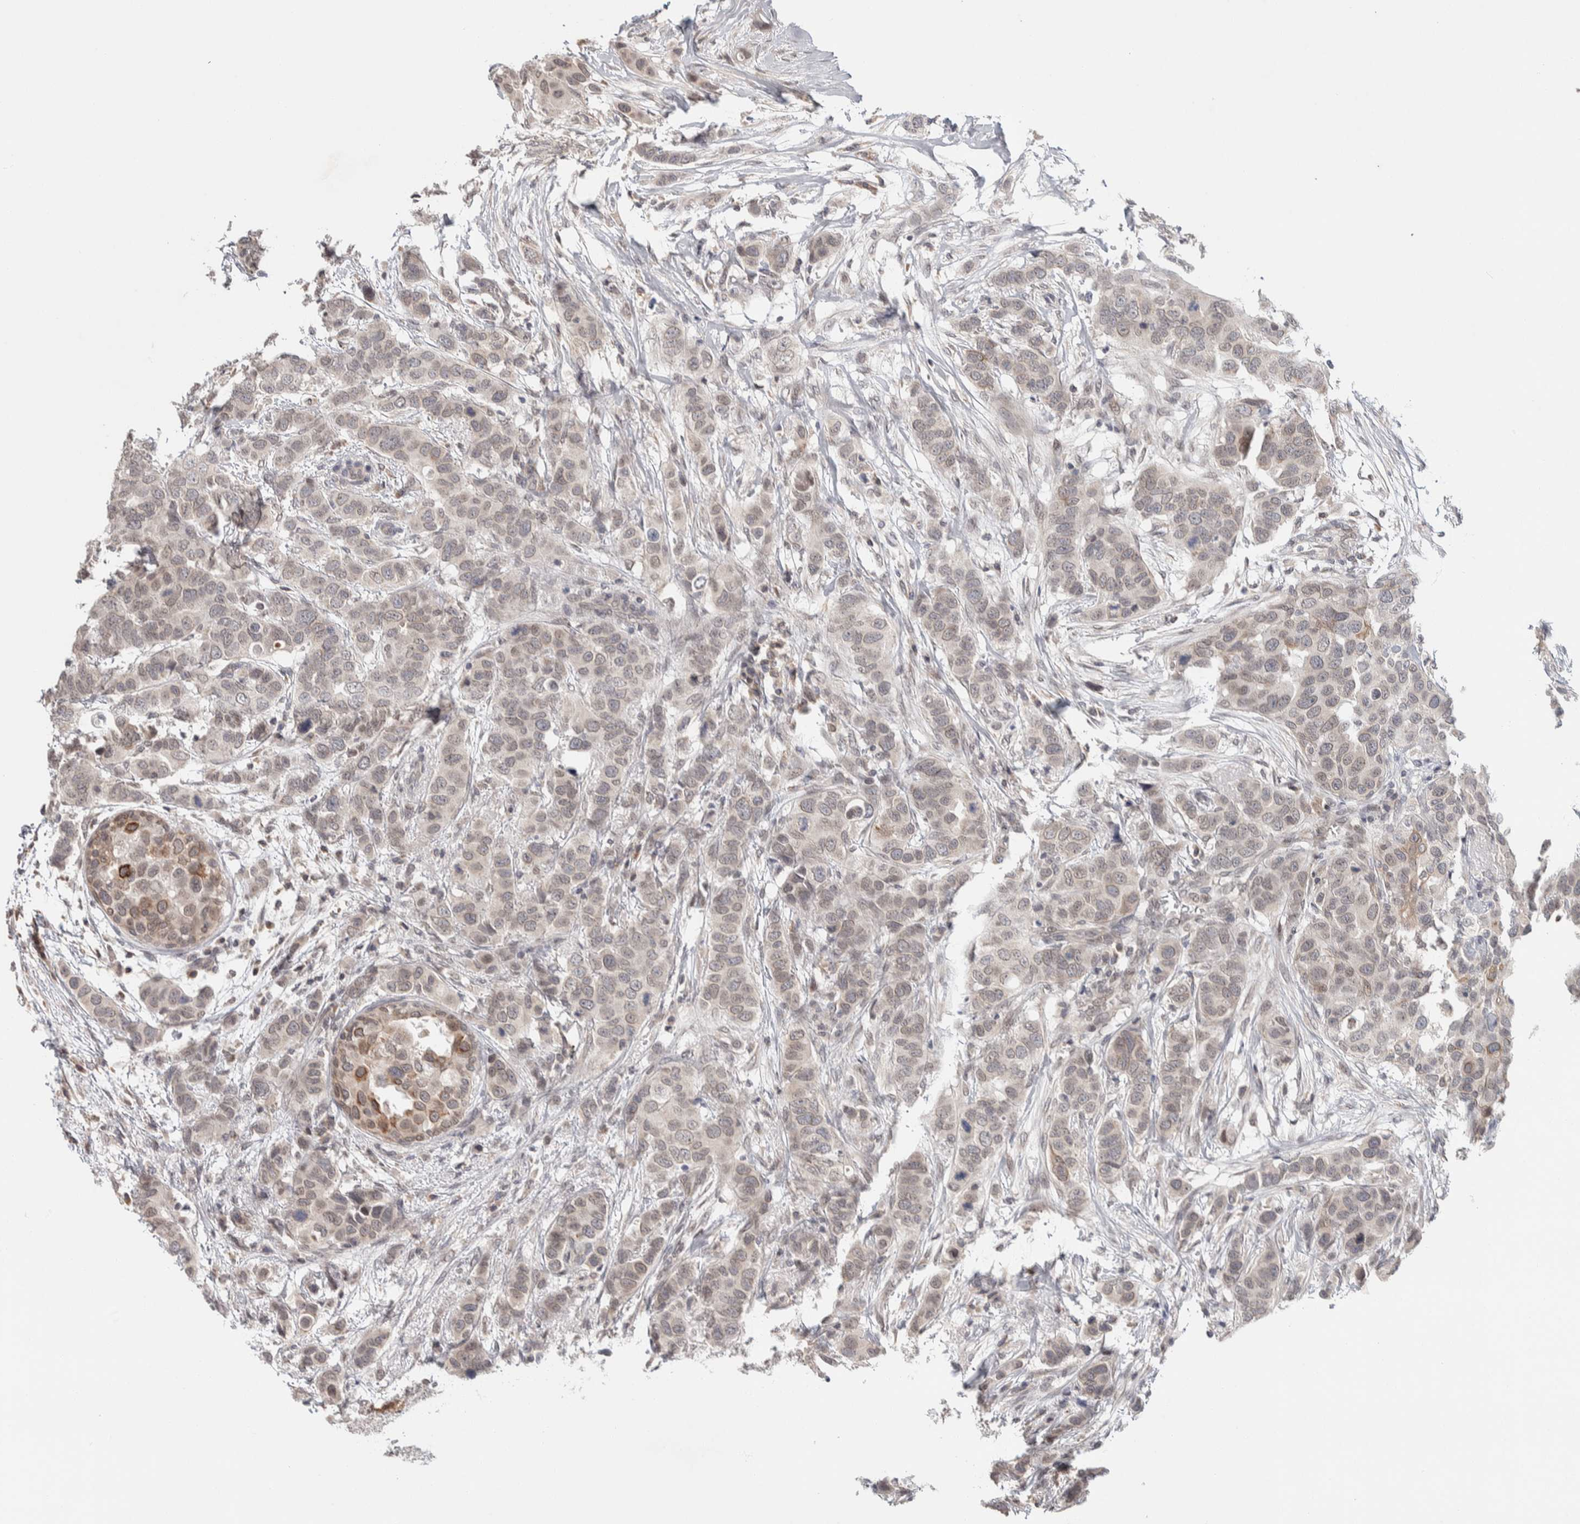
{"staining": {"intensity": "moderate", "quantity": "<25%", "location": "cytoplasmic/membranous"}, "tissue": "breast cancer", "cell_type": "Tumor cells", "image_type": "cancer", "snomed": [{"axis": "morphology", "description": "Duct carcinoma"}, {"axis": "topography", "description": "Breast"}], "caption": "Immunohistochemical staining of human infiltrating ductal carcinoma (breast) shows low levels of moderate cytoplasmic/membranous positivity in about <25% of tumor cells. The protein is stained brown, and the nuclei are stained in blue (DAB IHC with brightfield microscopy, high magnification).", "gene": "CRAT", "patient": {"sex": "female", "age": 50}}